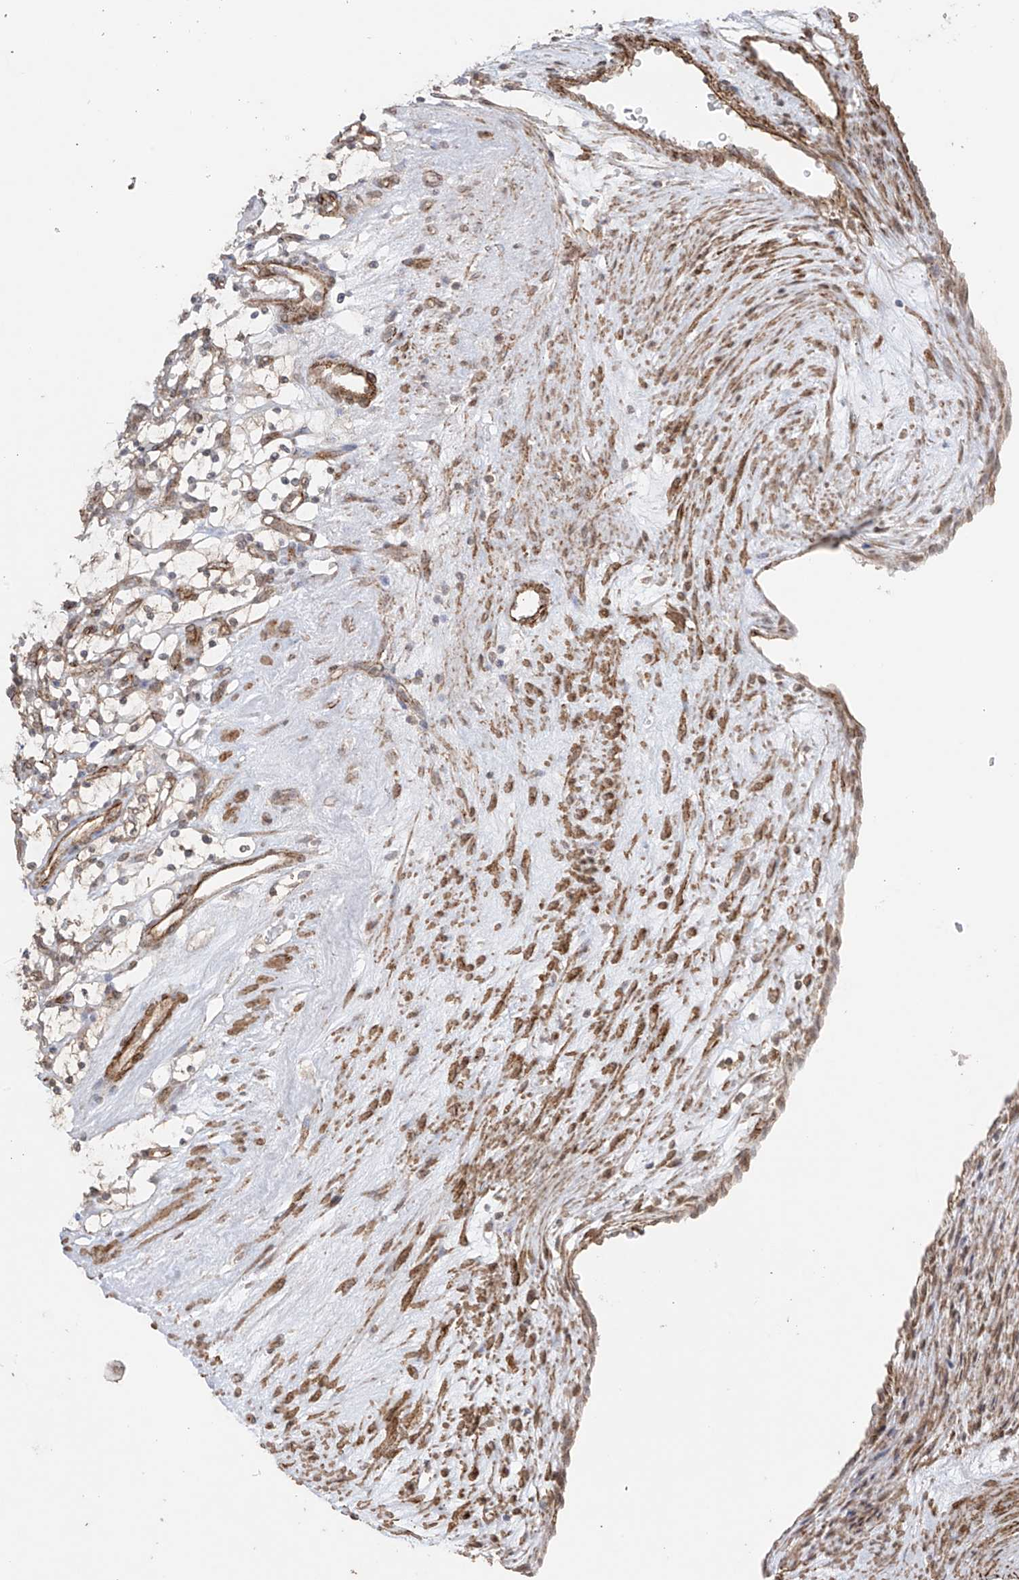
{"staining": {"intensity": "weak", "quantity": "<25%", "location": "cytoplasmic/membranous,nuclear"}, "tissue": "renal cancer", "cell_type": "Tumor cells", "image_type": "cancer", "snomed": [{"axis": "morphology", "description": "Adenocarcinoma, NOS"}, {"axis": "topography", "description": "Kidney"}], "caption": "This is a micrograph of immunohistochemistry (IHC) staining of renal cancer, which shows no positivity in tumor cells.", "gene": "TTLL5", "patient": {"sex": "female", "age": 69}}